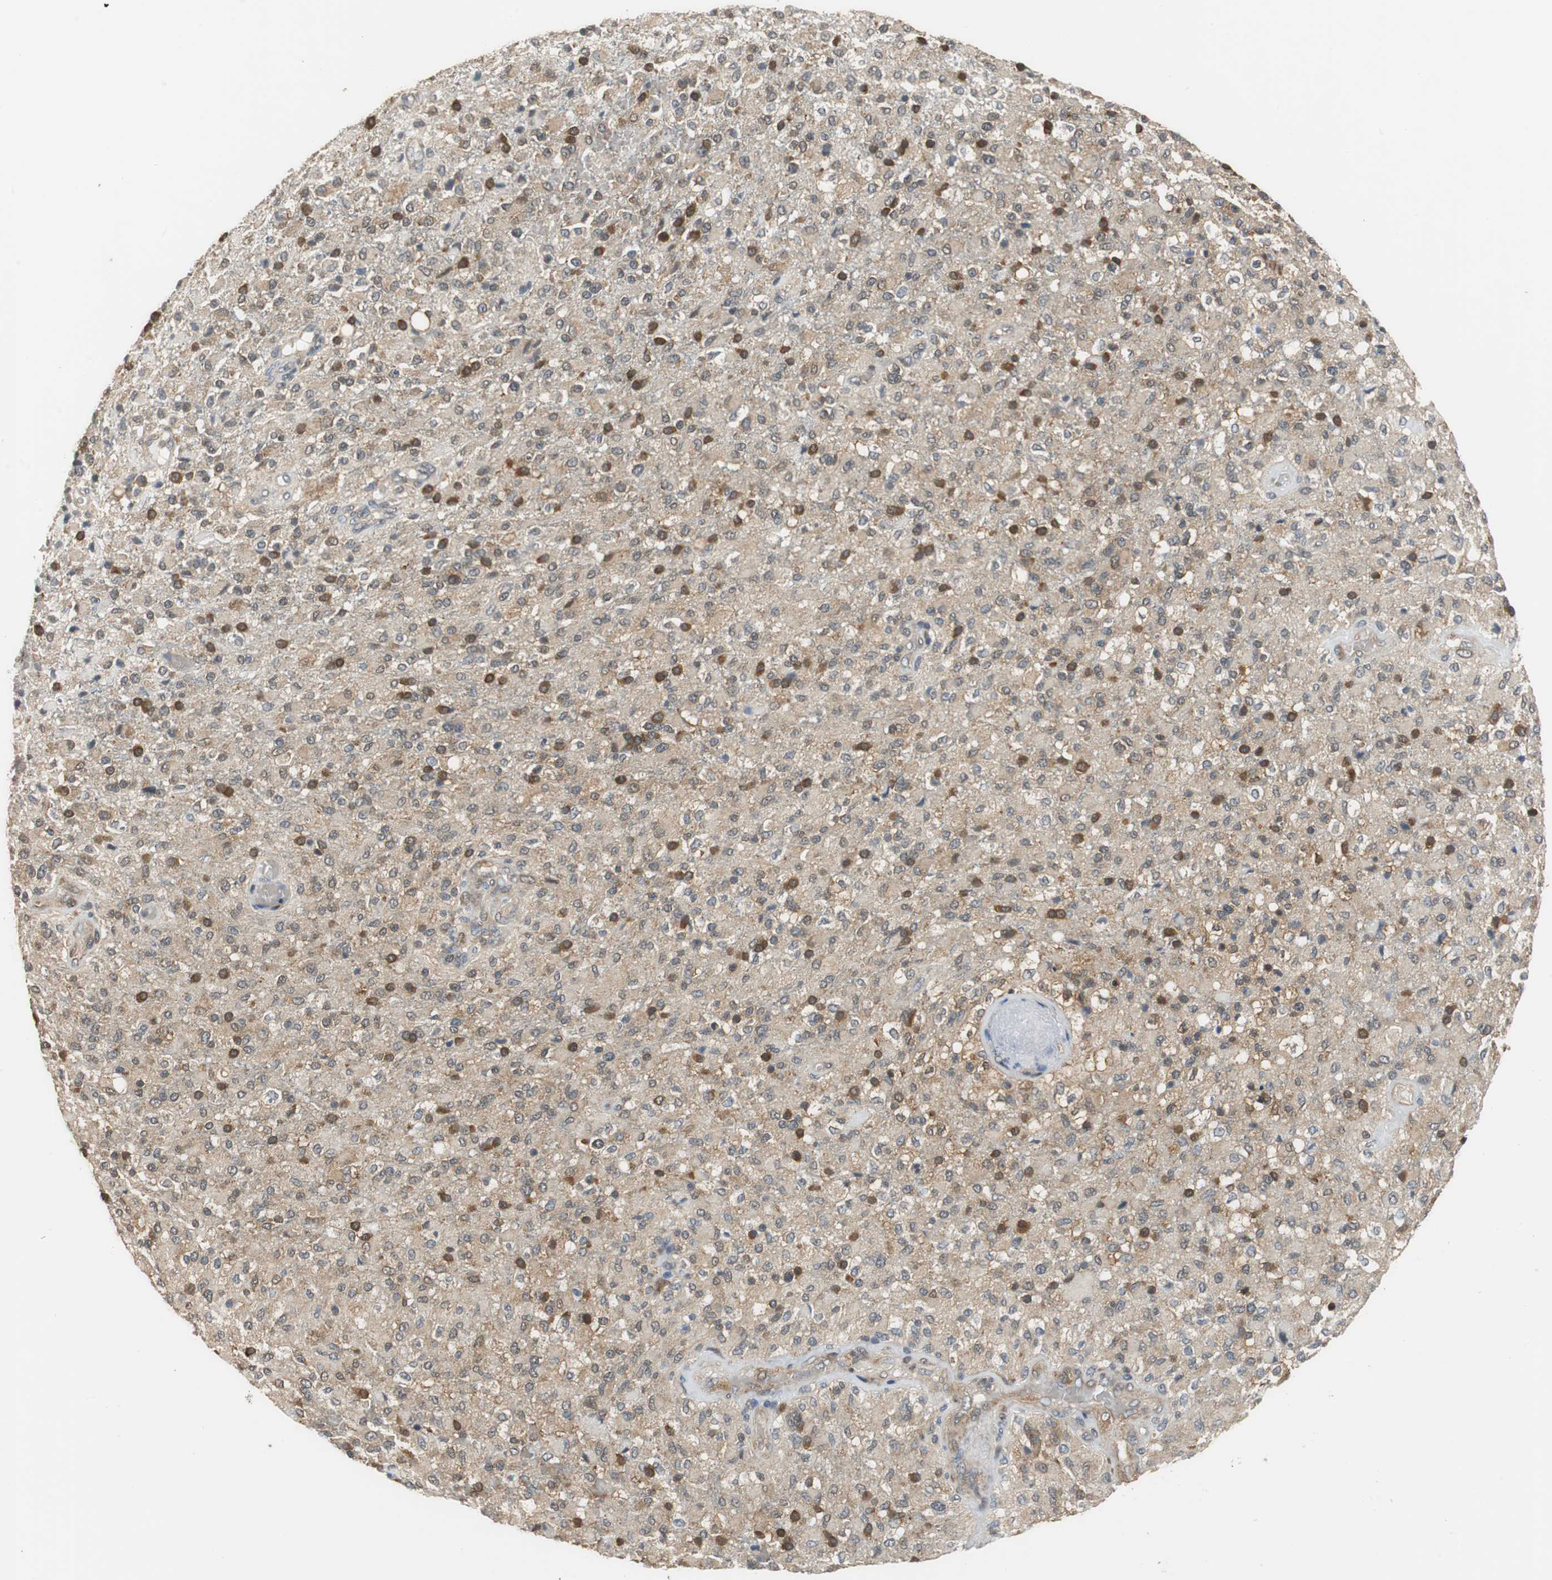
{"staining": {"intensity": "moderate", "quantity": ">75%", "location": "cytoplasmic/membranous,nuclear"}, "tissue": "glioma", "cell_type": "Tumor cells", "image_type": "cancer", "snomed": [{"axis": "morphology", "description": "Glioma, malignant, High grade"}, {"axis": "topography", "description": "Brain"}], "caption": "There is medium levels of moderate cytoplasmic/membranous and nuclear staining in tumor cells of glioma, as demonstrated by immunohistochemical staining (brown color).", "gene": "UBQLN2", "patient": {"sex": "male", "age": 71}}